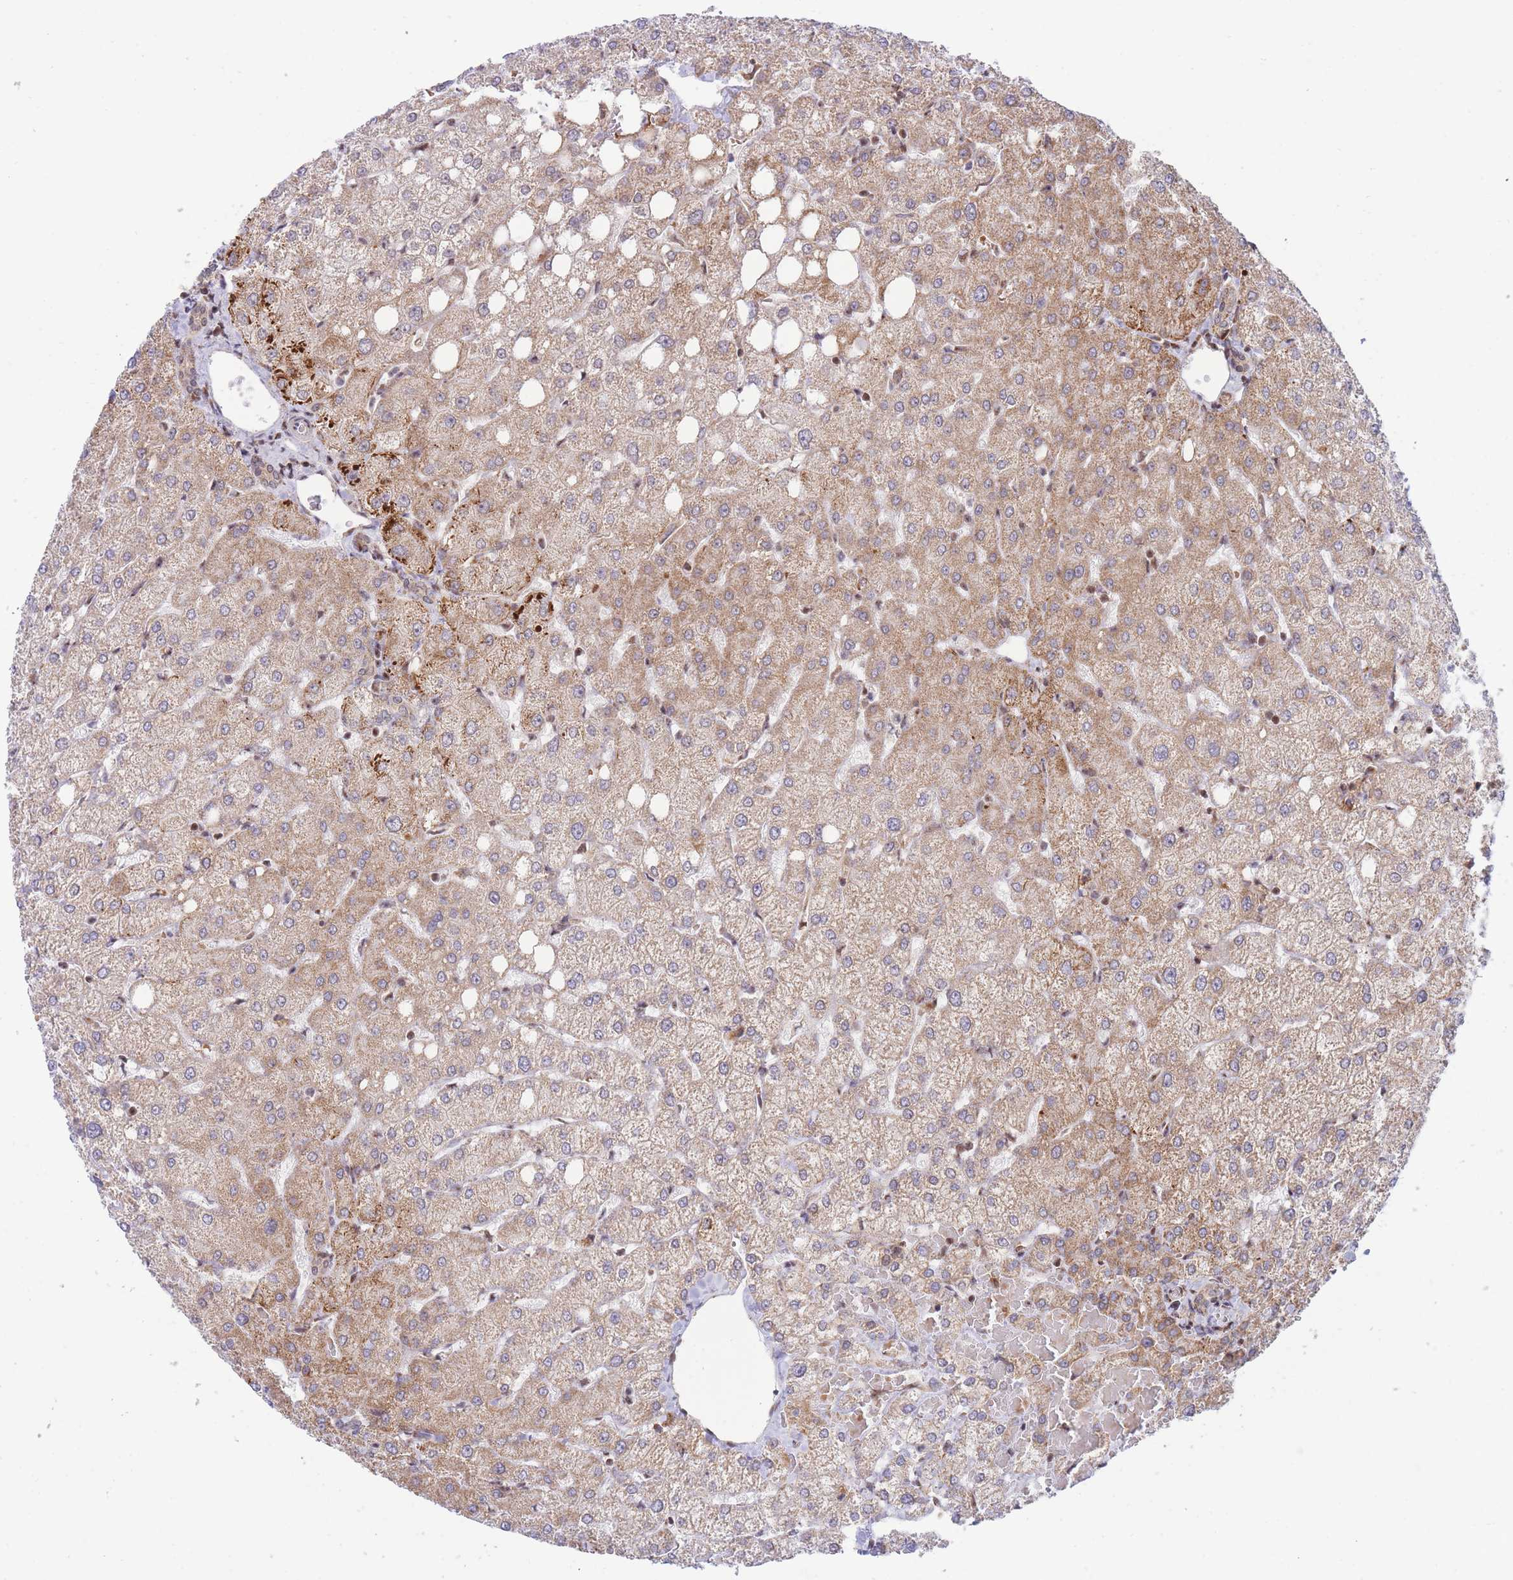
{"staining": {"intensity": "negative", "quantity": "none", "location": "none"}, "tissue": "liver", "cell_type": "Cholangiocytes", "image_type": "normal", "snomed": [{"axis": "morphology", "description": "Normal tissue, NOS"}, {"axis": "topography", "description": "Liver"}], "caption": "An immunohistochemistry image of benign liver is shown. There is no staining in cholangiocytes of liver.", "gene": "BOD1L1", "patient": {"sex": "female", "age": 54}}